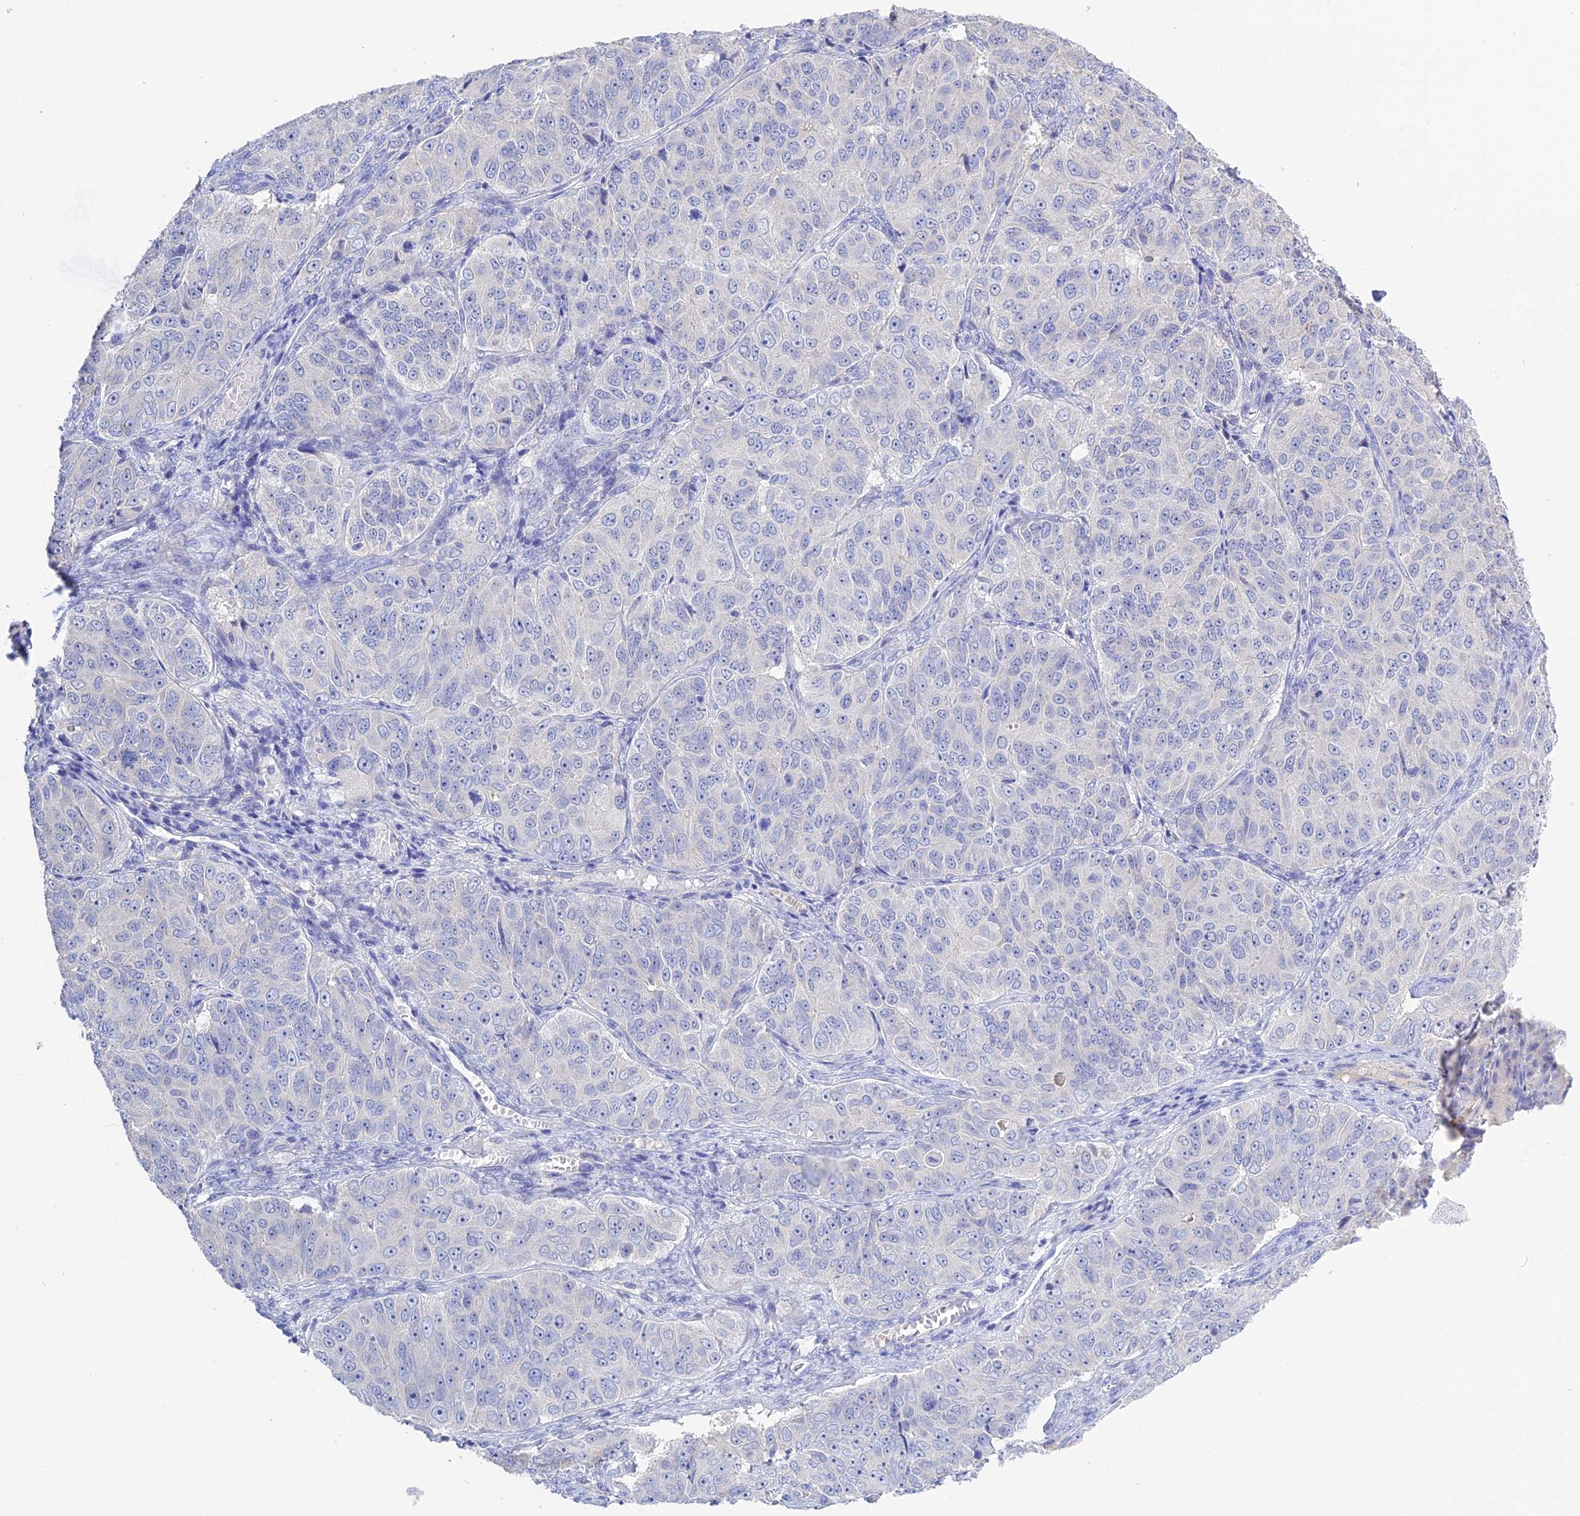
{"staining": {"intensity": "negative", "quantity": "none", "location": "none"}, "tissue": "ovarian cancer", "cell_type": "Tumor cells", "image_type": "cancer", "snomed": [{"axis": "morphology", "description": "Carcinoma, endometroid"}, {"axis": "topography", "description": "Ovary"}], "caption": "Tumor cells show no significant staining in ovarian endometroid carcinoma.", "gene": "ADGRA1", "patient": {"sex": "female", "age": 51}}